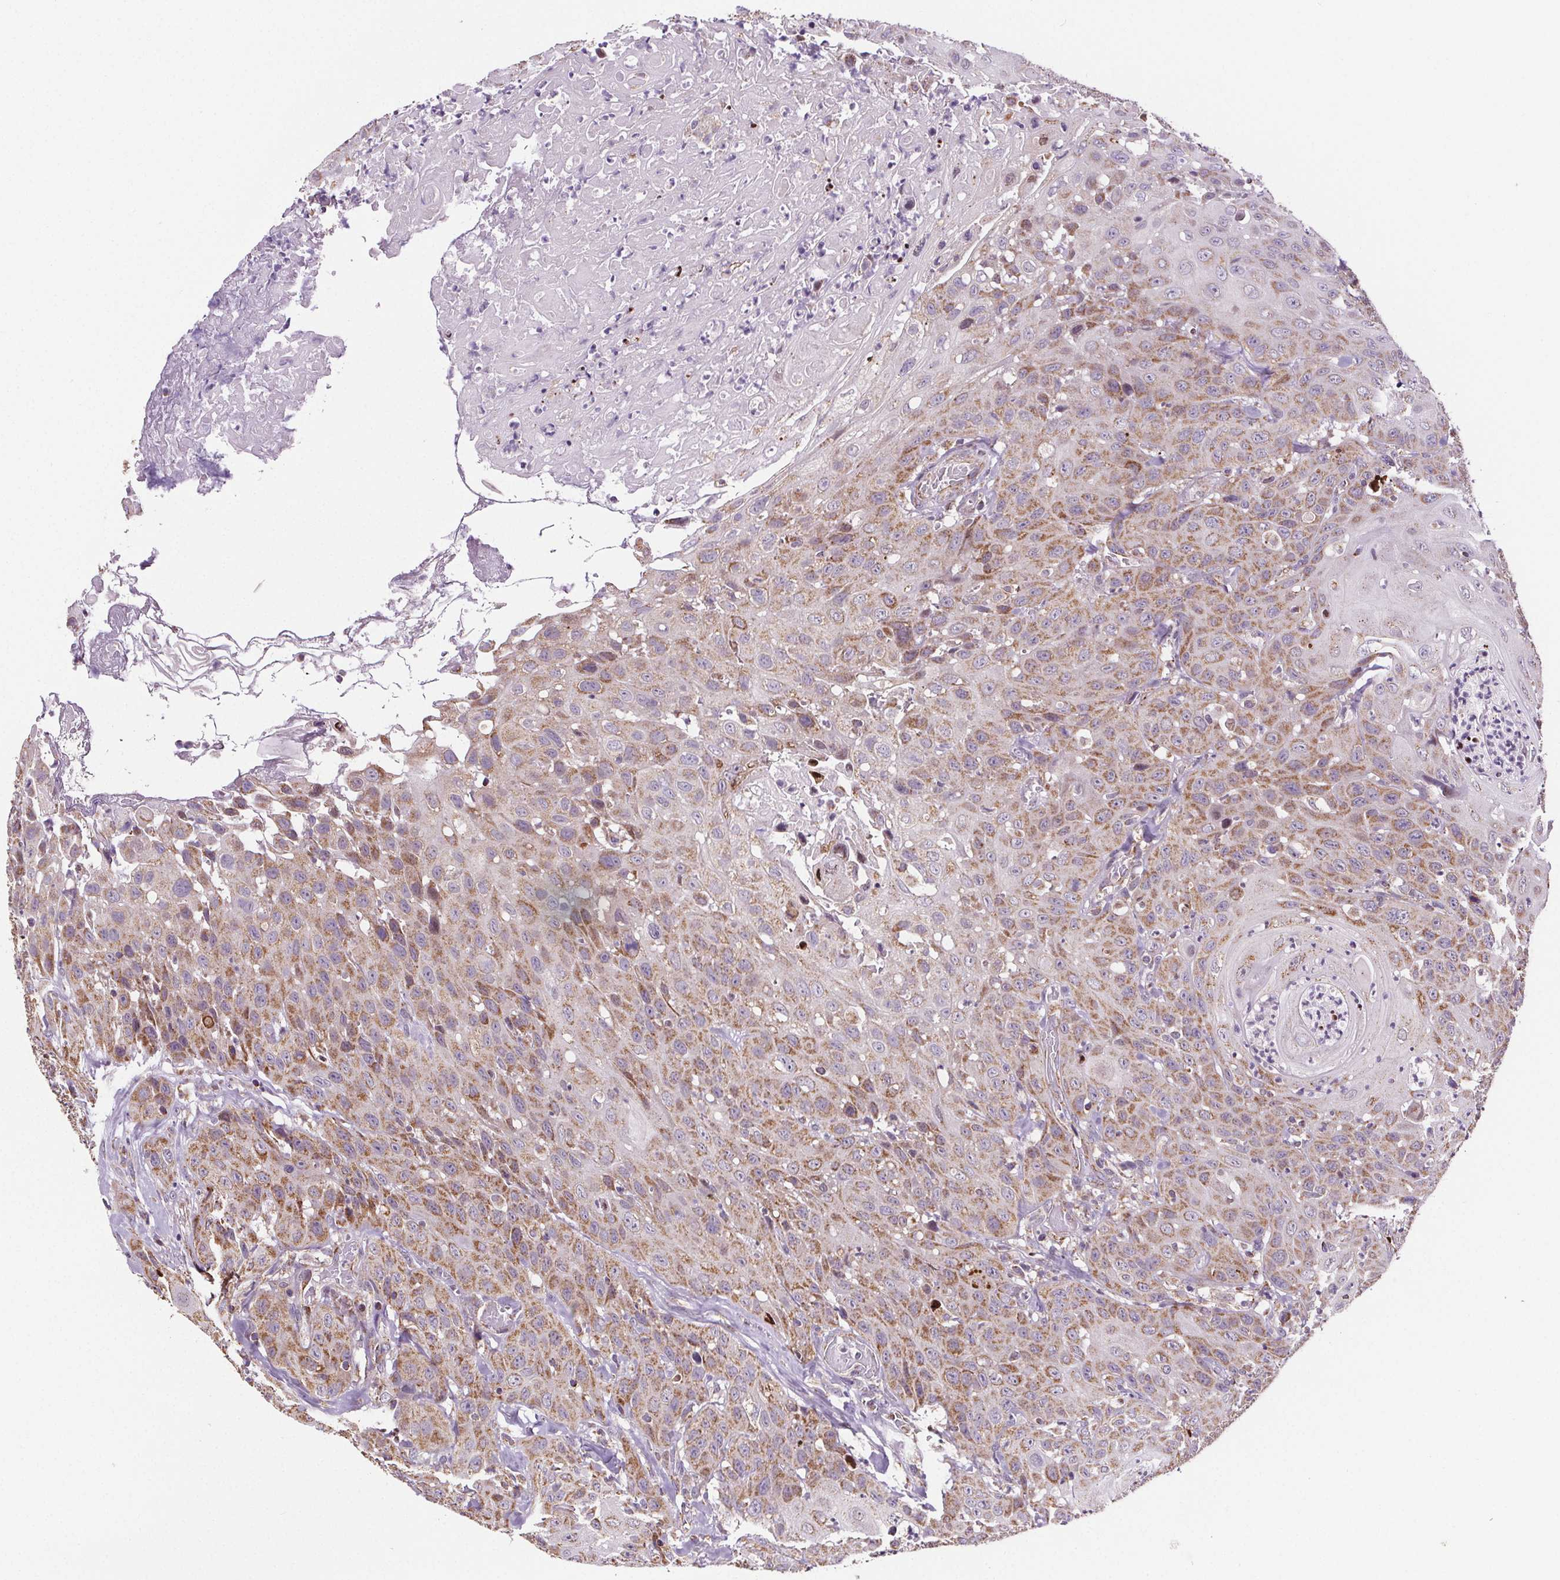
{"staining": {"intensity": "weak", "quantity": ">75%", "location": "cytoplasmic/membranous"}, "tissue": "head and neck cancer", "cell_type": "Tumor cells", "image_type": "cancer", "snomed": [{"axis": "morphology", "description": "Normal tissue, NOS"}, {"axis": "morphology", "description": "Squamous cell carcinoma, NOS"}, {"axis": "topography", "description": "Oral tissue"}, {"axis": "topography", "description": "Tounge, NOS"}, {"axis": "topography", "description": "Head-Neck"}], "caption": "Weak cytoplasmic/membranous protein positivity is appreciated in approximately >75% of tumor cells in head and neck cancer.", "gene": "SUCLA2", "patient": {"sex": "male", "age": 62}}